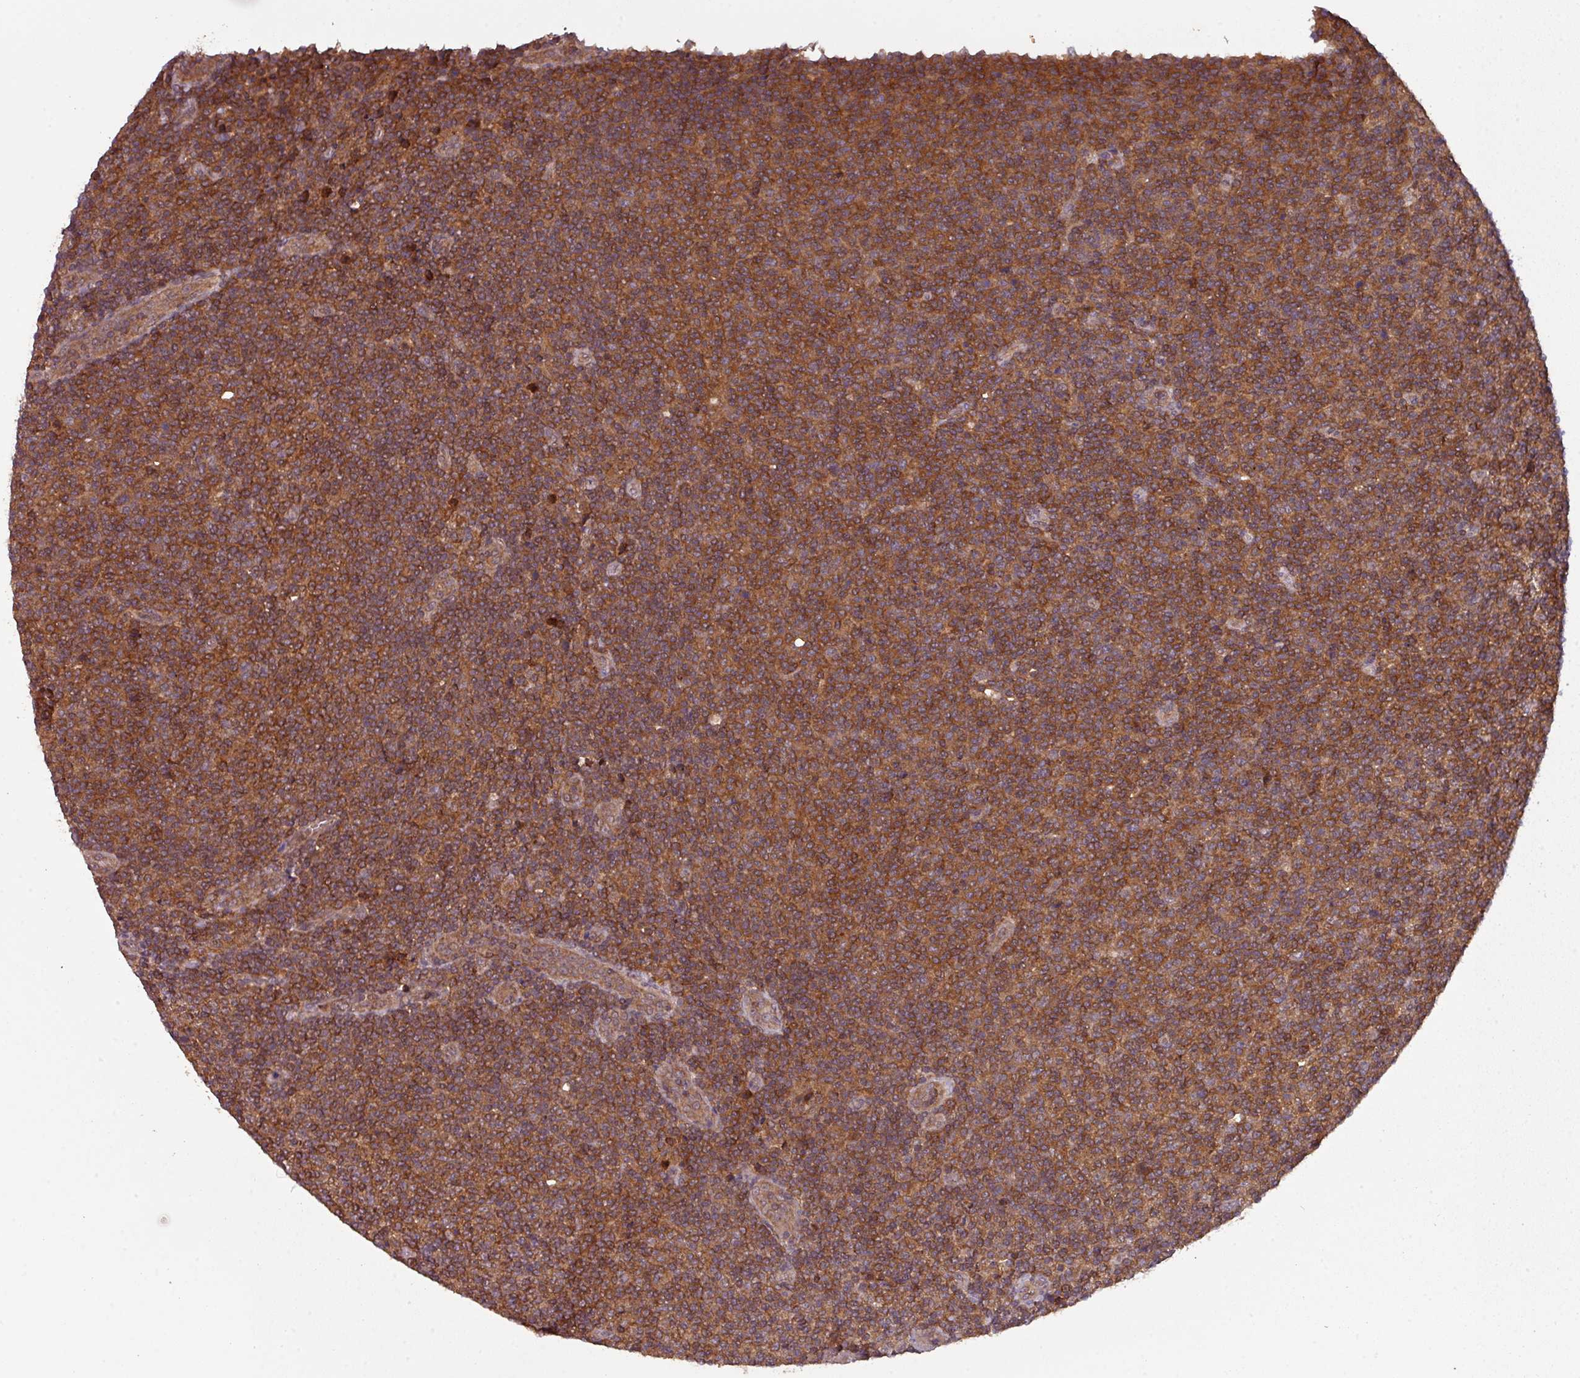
{"staining": {"intensity": "strong", "quantity": ">75%", "location": "cytoplasmic/membranous"}, "tissue": "lymphoma", "cell_type": "Tumor cells", "image_type": "cancer", "snomed": [{"axis": "morphology", "description": "Malignant lymphoma, non-Hodgkin's type, Low grade"}, {"axis": "topography", "description": "Lymph node"}], "caption": "Malignant lymphoma, non-Hodgkin's type (low-grade) stained with a protein marker demonstrates strong staining in tumor cells.", "gene": "GSKIP", "patient": {"sex": "male", "age": 66}}